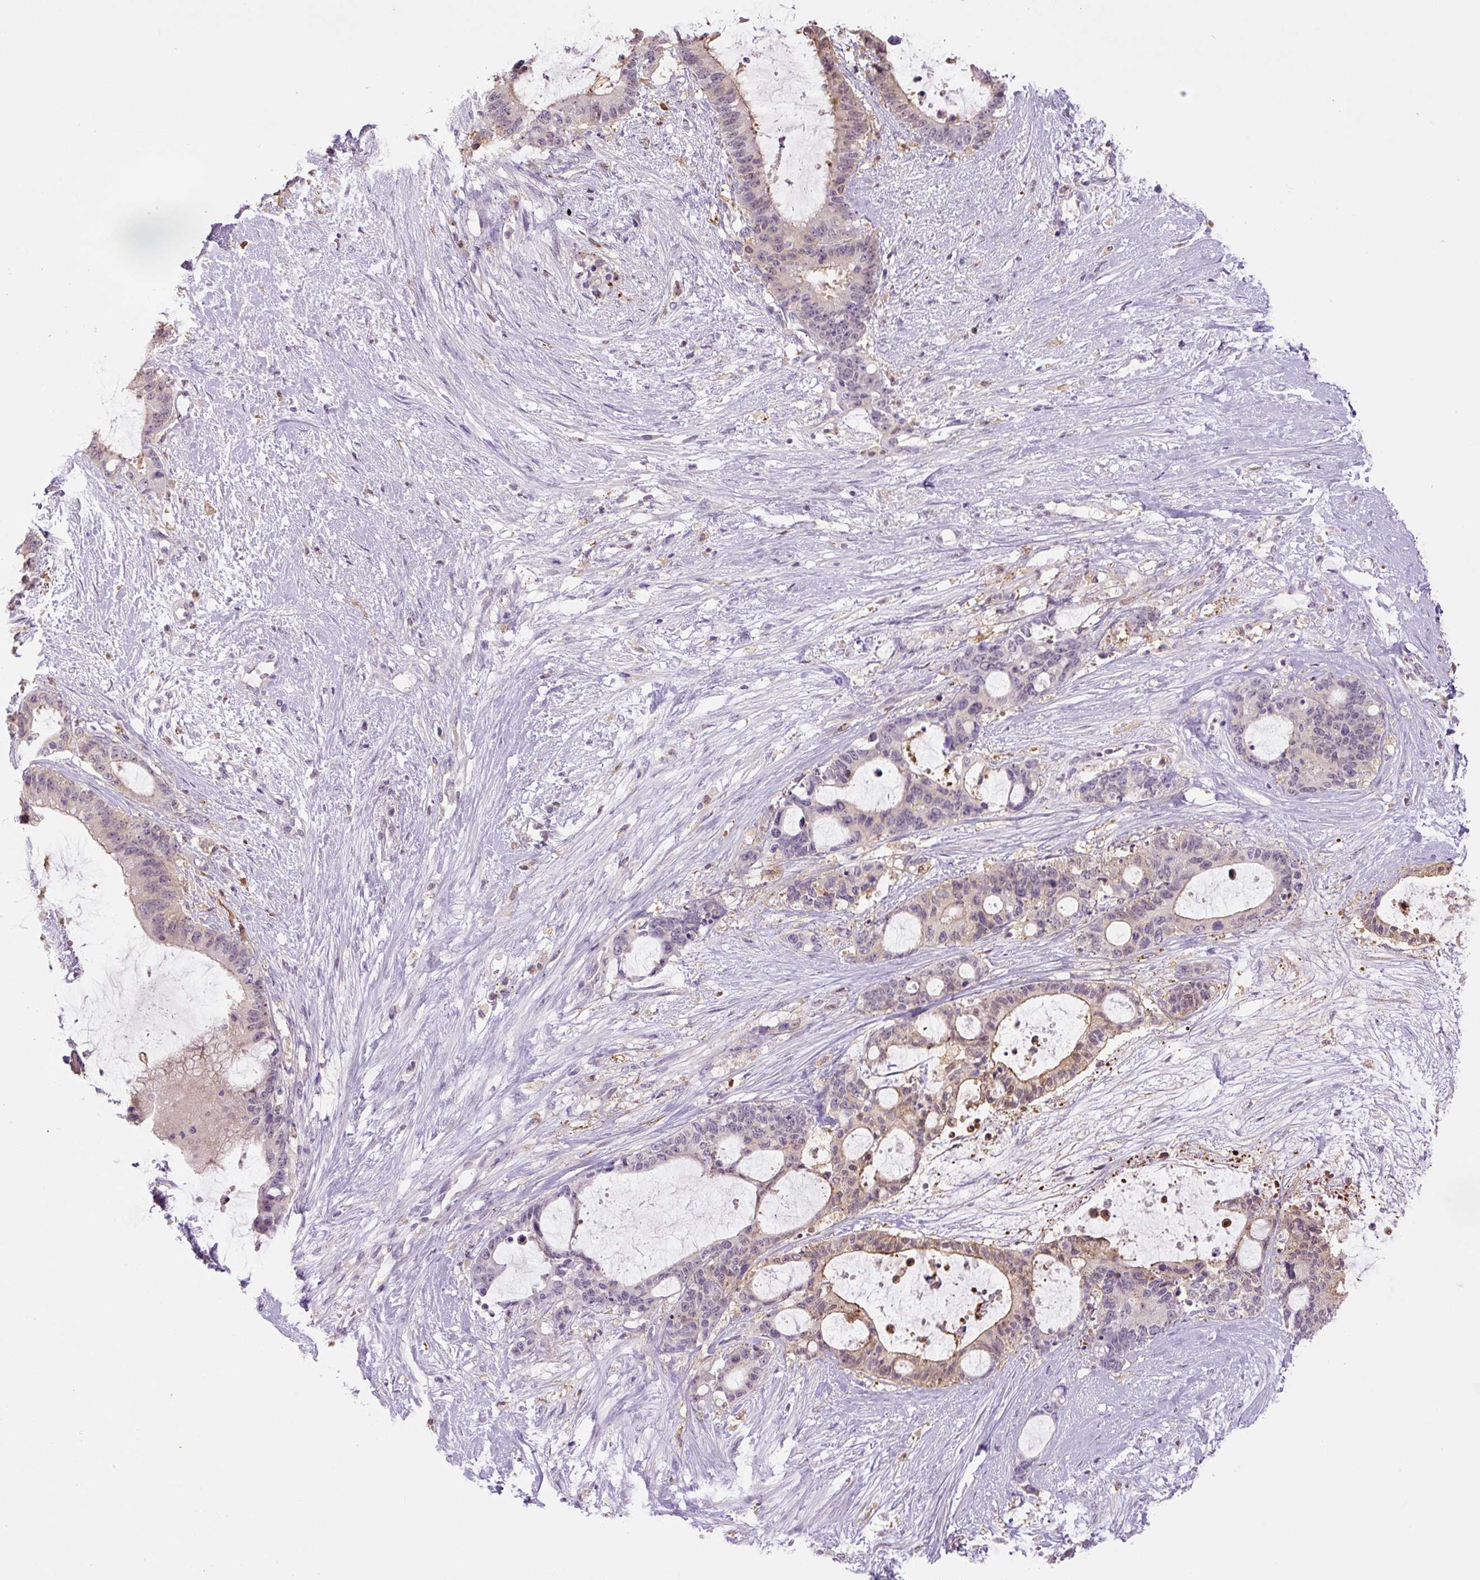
{"staining": {"intensity": "weak", "quantity": "<25%", "location": "nuclear"}, "tissue": "liver cancer", "cell_type": "Tumor cells", "image_type": "cancer", "snomed": [{"axis": "morphology", "description": "Normal tissue, NOS"}, {"axis": "morphology", "description": "Cholangiocarcinoma"}, {"axis": "topography", "description": "Liver"}, {"axis": "topography", "description": "Peripheral nerve tissue"}], "caption": "The photomicrograph displays no staining of tumor cells in liver cancer.", "gene": "SPSB2", "patient": {"sex": "female", "age": 73}}